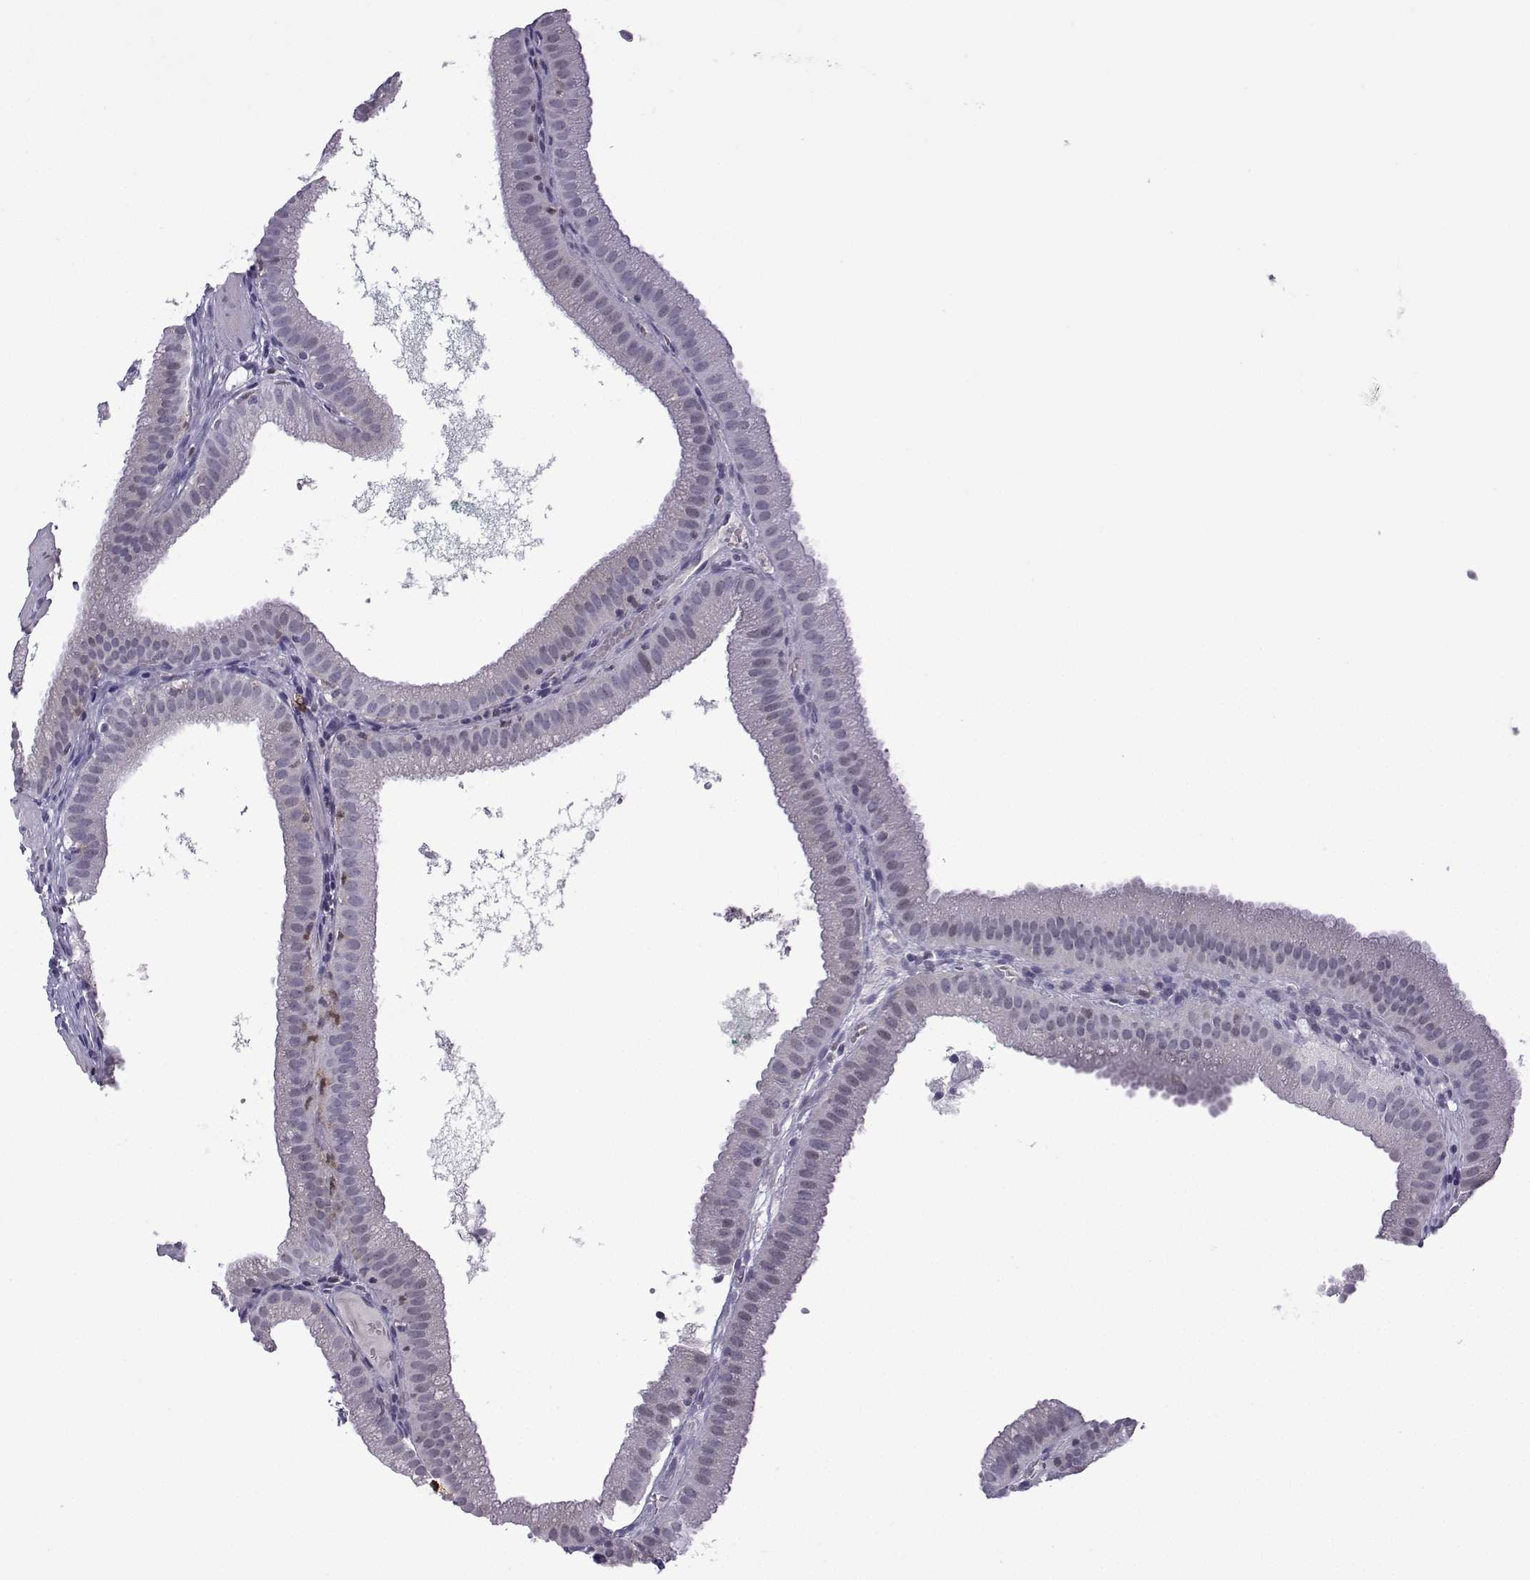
{"staining": {"intensity": "negative", "quantity": "none", "location": "none"}, "tissue": "gallbladder", "cell_type": "Glandular cells", "image_type": "normal", "snomed": [{"axis": "morphology", "description": "Normal tissue, NOS"}, {"axis": "topography", "description": "Gallbladder"}], "caption": "Glandular cells show no significant protein positivity in normal gallbladder. Brightfield microscopy of IHC stained with DAB (3,3'-diaminobenzidine) (brown) and hematoxylin (blue), captured at high magnification.", "gene": "HTR7", "patient": {"sex": "male", "age": 67}}